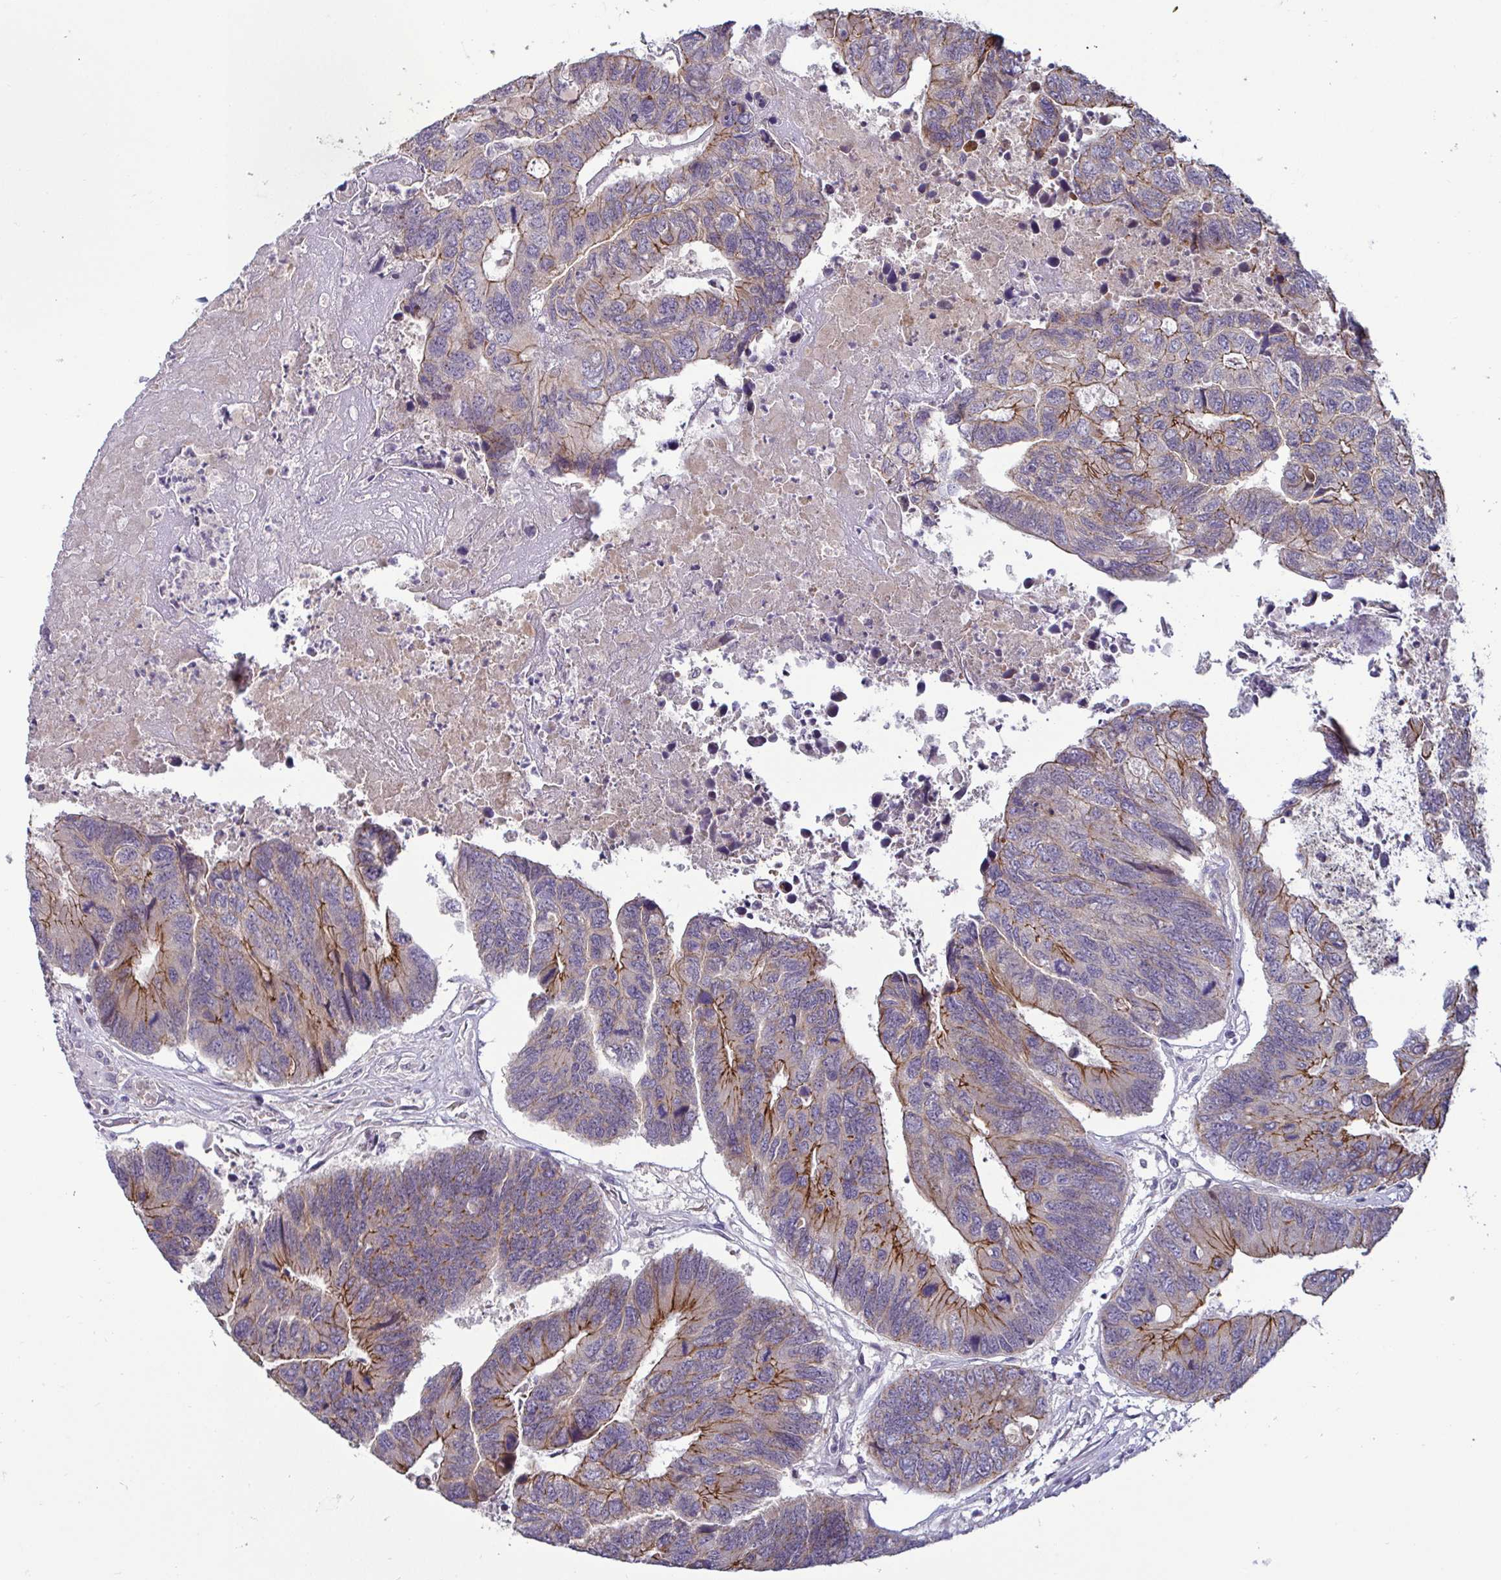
{"staining": {"intensity": "strong", "quantity": "25%-75%", "location": "cytoplasmic/membranous"}, "tissue": "colorectal cancer", "cell_type": "Tumor cells", "image_type": "cancer", "snomed": [{"axis": "morphology", "description": "Adenocarcinoma, NOS"}, {"axis": "topography", "description": "Colon"}], "caption": "Colorectal cancer (adenocarcinoma) stained with a brown dye demonstrates strong cytoplasmic/membranous positive expression in approximately 25%-75% of tumor cells.", "gene": "GSTM1", "patient": {"sex": "female", "age": 67}}